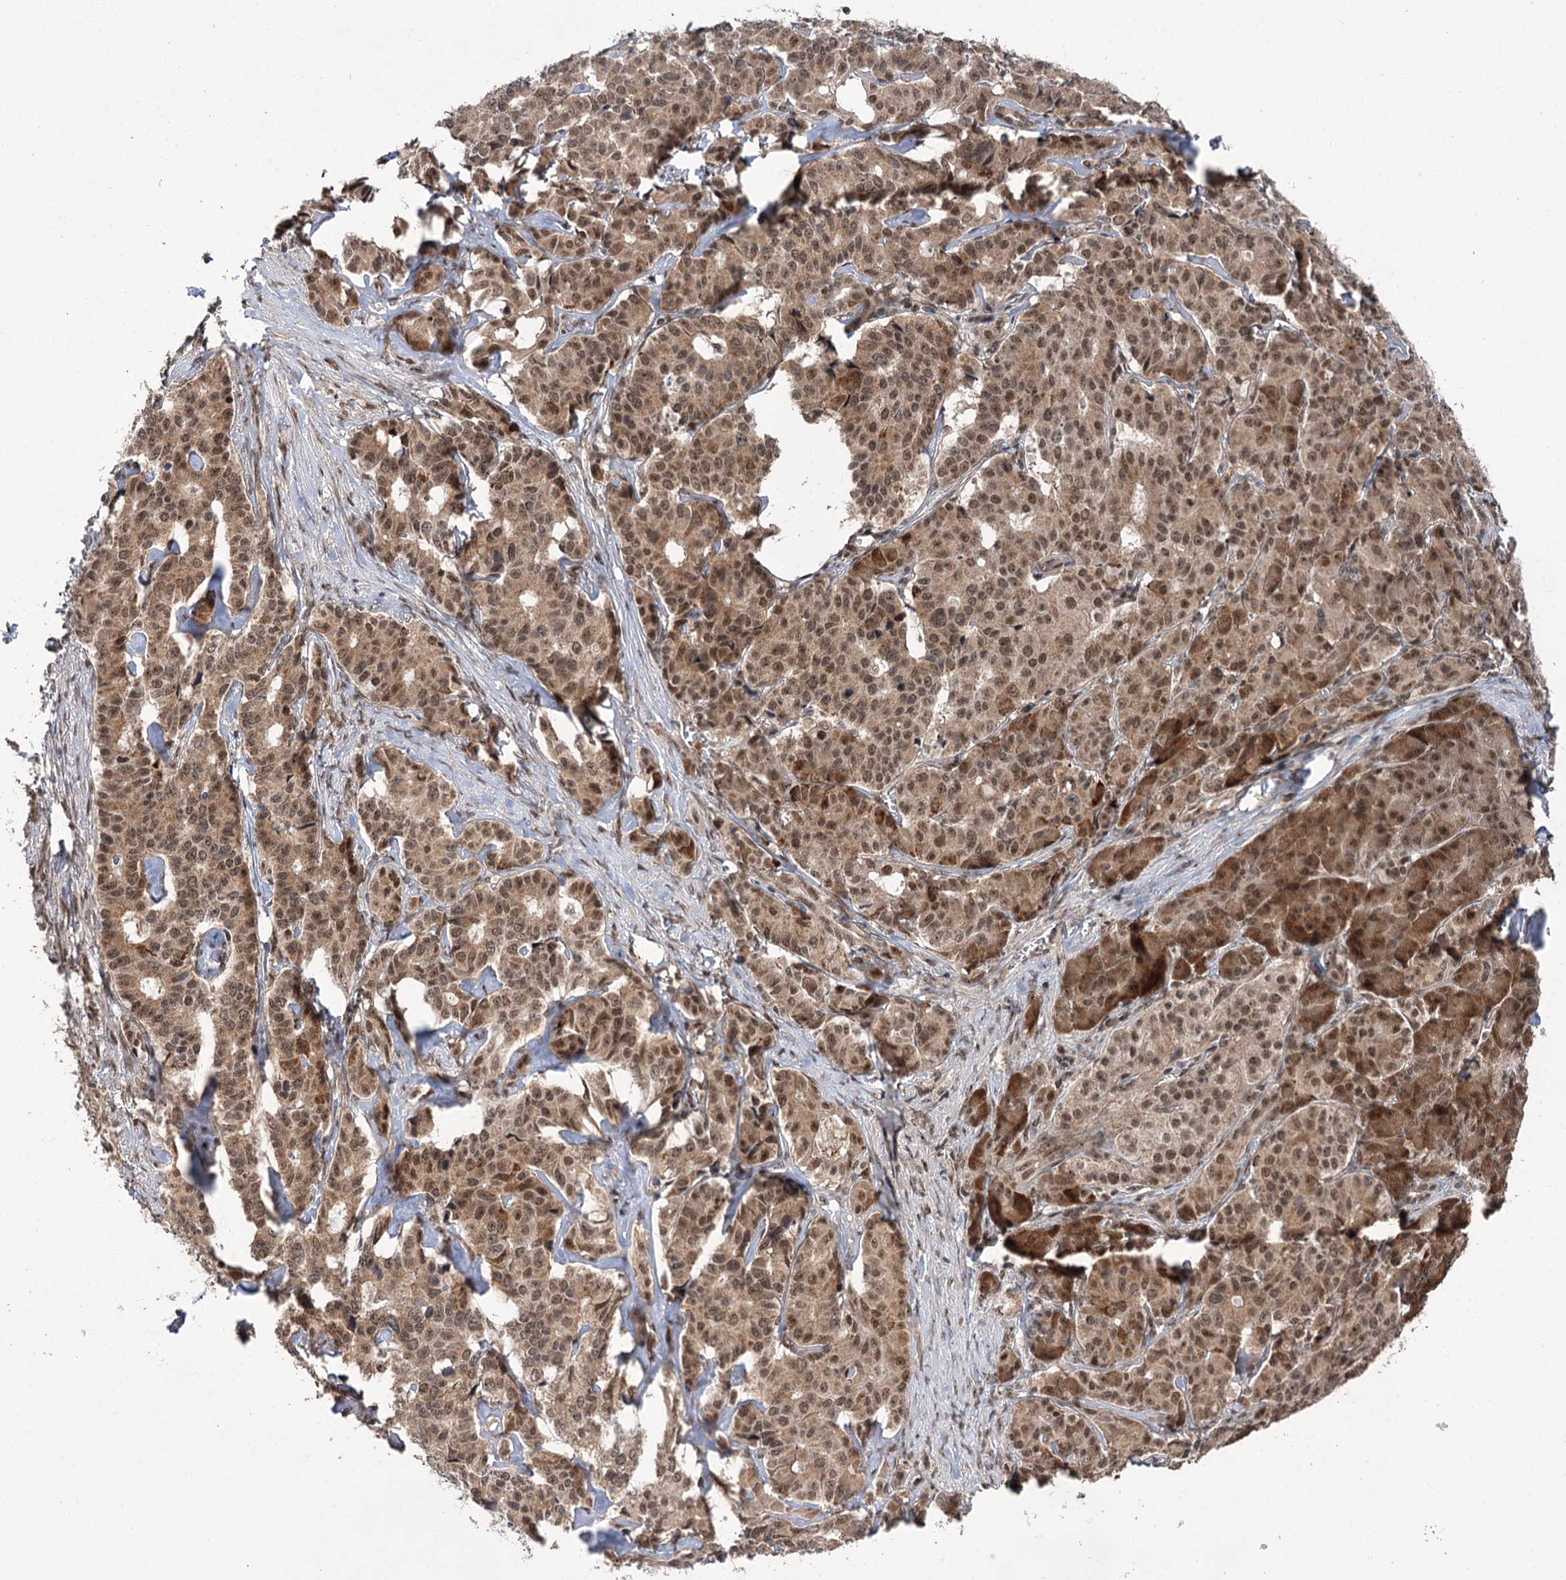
{"staining": {"intensity": "moderate", "quantity": ">75%", "location": "cytoplasmic/membranous,nuclear"}, "tissue": "pancreatic cancer", "cell_type": "Tumor cells", "image_type": "cancer", "snomed": [{"axis": "morphology", "description": "Adenocarcinoma, NOS"}, {"axis": "topography", "description": "Pancreas"}], "caption": "This is a photomicrograph of immunohistochemistry (IHC) staining of pancreatic cancer, which shows moderate staining in the cytoplasmic/membranous and nuclear of tumor cells.", "gene": "ERCC3", "patient": {"sex": "female", "age": 74}}